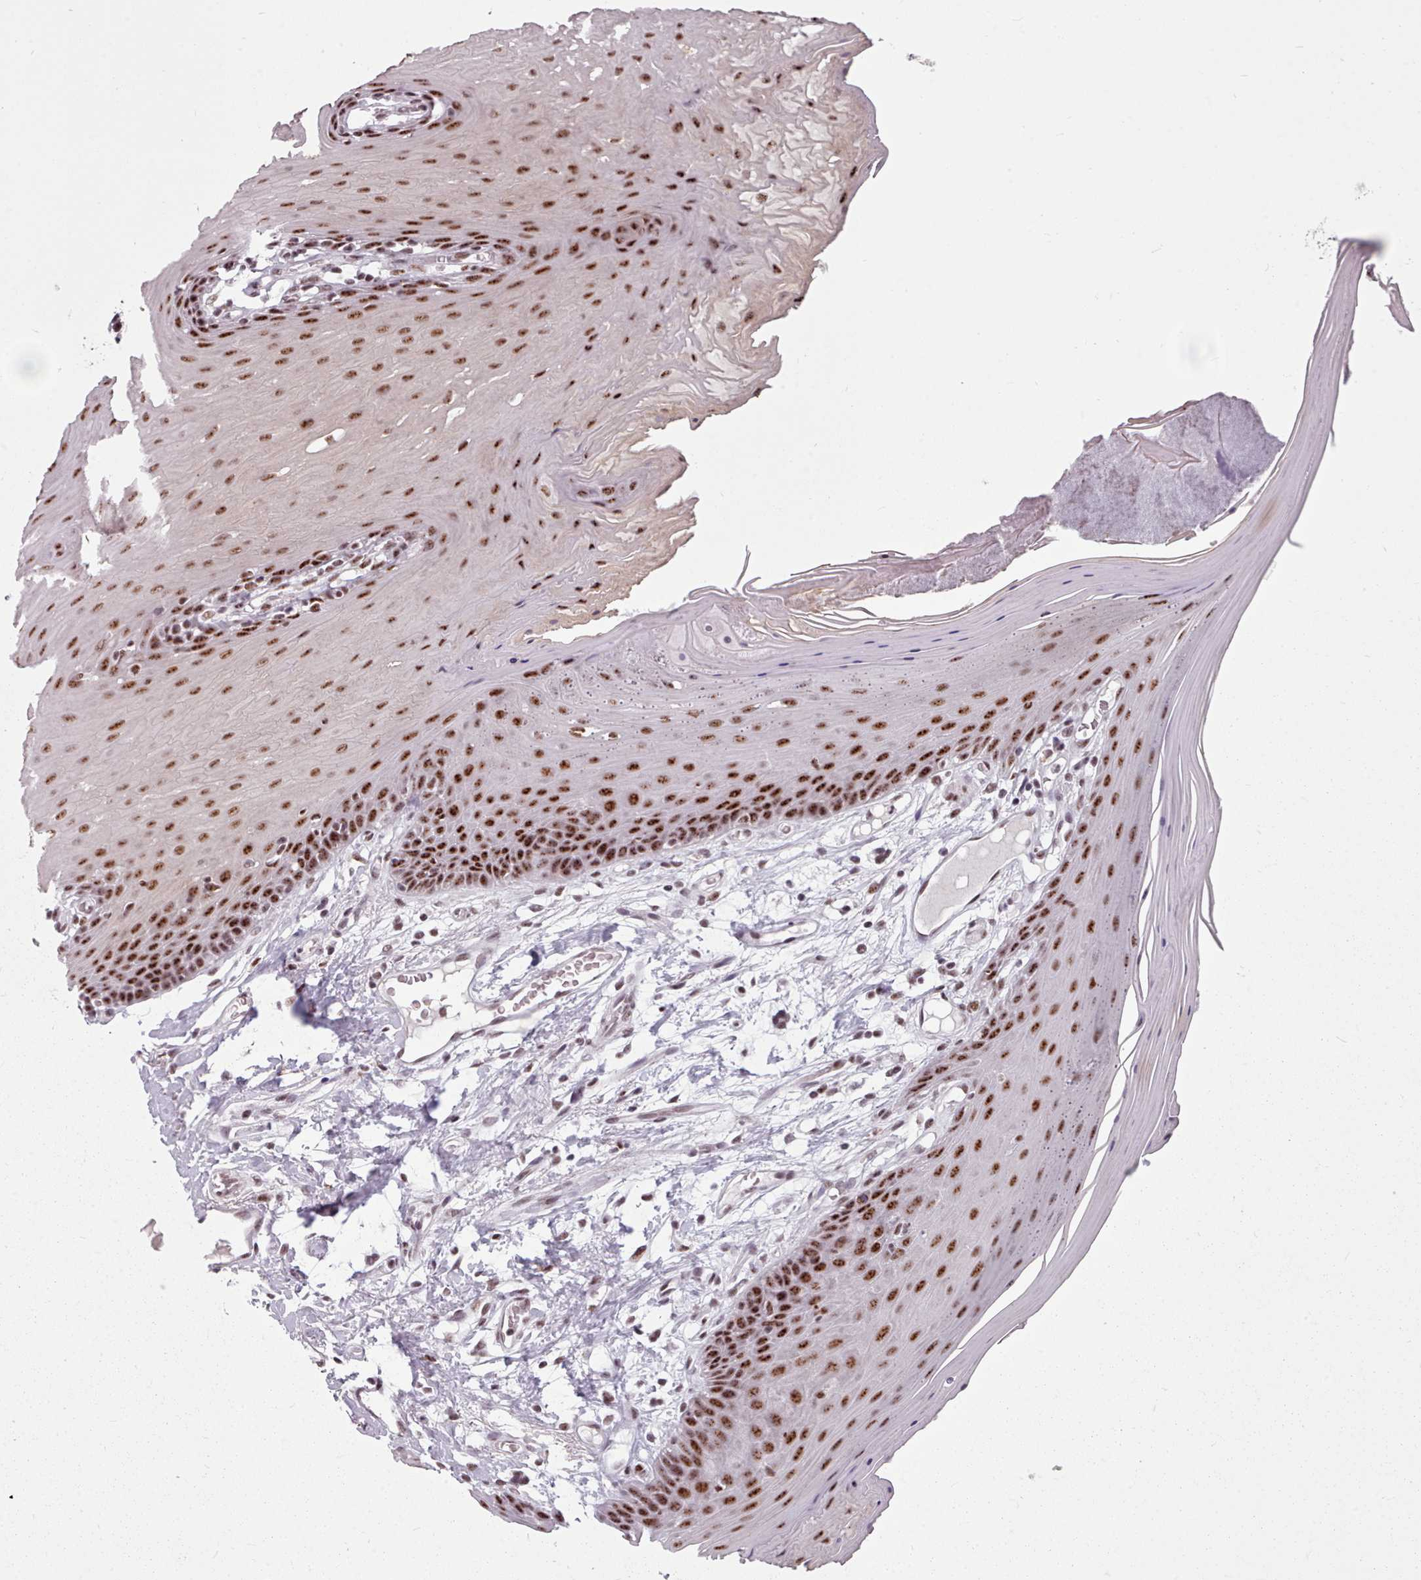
{"staining": {"intensity": "strong", "quantity": ">75%", "location": "nuclear"}, "tissue": "oral mucosa", "cell_type": "Squamous epithelial cells", "image_type": "normal", "snomed": [{"axis": "morphology", "description": "Normal tissue, NOS"}, {"axis": "morphology", "description": "Squamous cell carcinoma, NOS"}, {"axis": "topography", "description": "Skeletal muscle"}, {"axis": "topography", "description": "Oral tissue"}, {"axis": "topography", "description": "Salivary gland"}, {"axis": "topography", "description": "Head-Neck"}], "caption": "High-magnification brightfield microscopy of normal oral mucosa stained with DAB (brown) and counterstained with hematoxylin (blue). squamous epithelial cells exhibit strong nuclear positivity is present in about>75% of cells.", "gene": "SRRM1", "patient": {"sex": "male", "age": 54}}